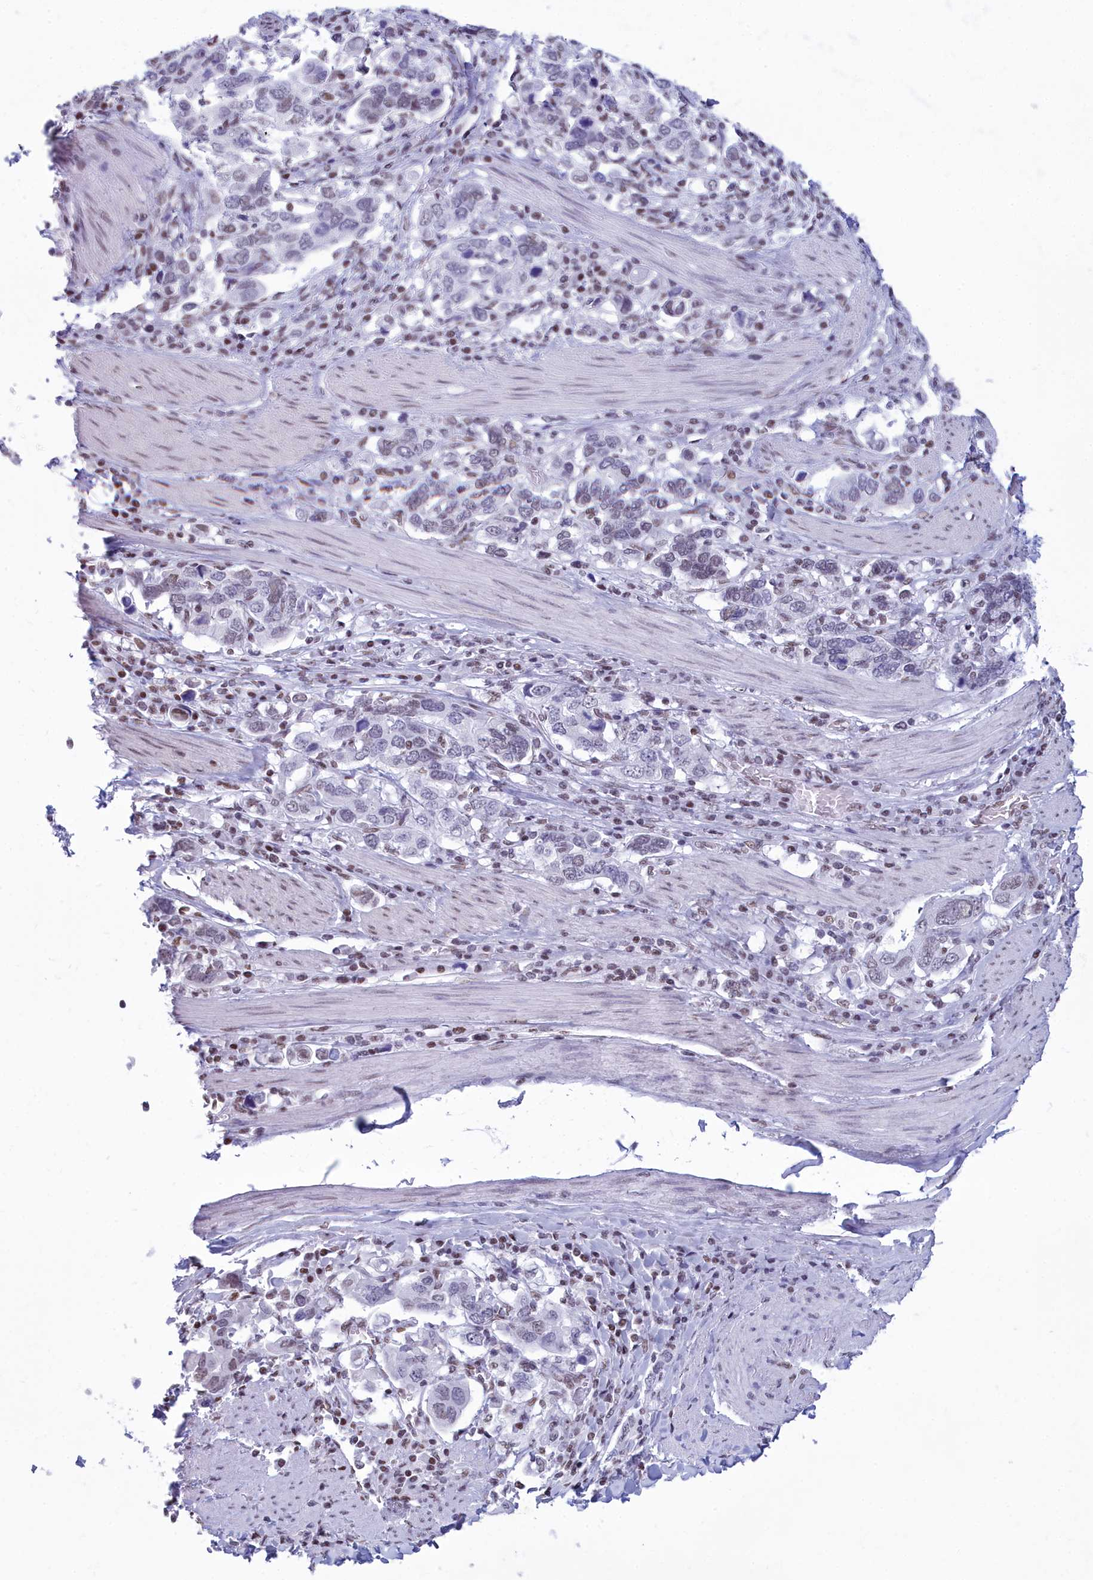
{"staining": {"intensity": "negative", "quantity": "none", "location": "none"}, "tissue": "stomach cancer", "cell_type": "Tumor cells", "image_type": "cancer", "snomed": [{"axis": "morphology", "description": "Adenocarcinoma, NOS"}, {"axis": "topography", "description": "Stomach, upper"}, {"axis": "topography", "description": "Stomach"}], "caption": "Immunohistochemistry of stomach cancer (adenocarcinoma) exhibits no staining in tumor cells.", "gene": "CDC26", "patient": {"sex": "male", "age": 62}}